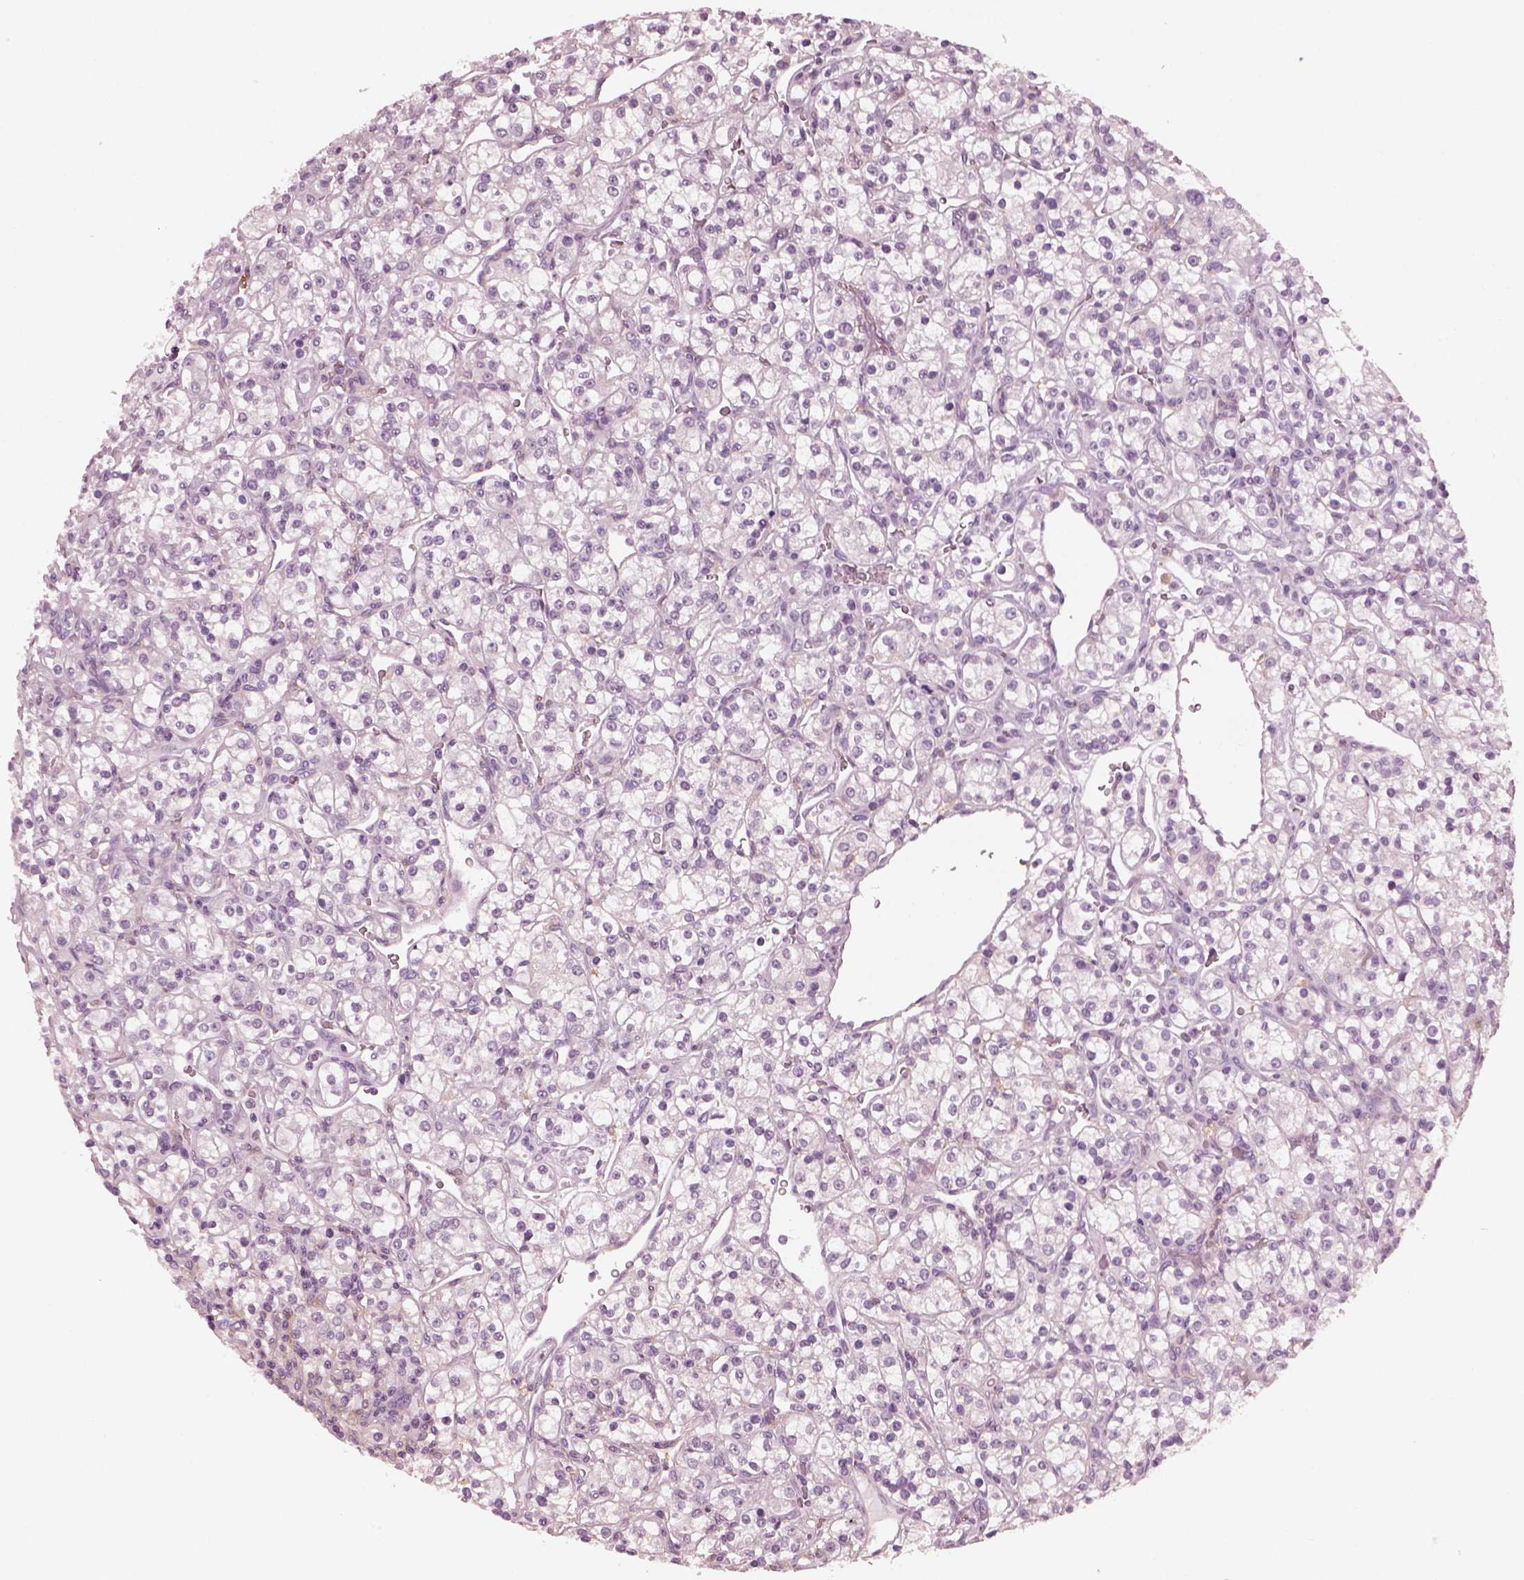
{"staining": {"intensity": "negative", "quantity": "none", "location": "none"}, "tissue": "renal cancer", "cell_type": "Tumor cells", "image_type": "cancer", "snomed": [{"axis": "morphology", "description": "Adenocarcinoma, NOS"}, {"axis": "topography", "description": "Kidney"}], "caption": "A high-resolution image shows immunohistochemistry (IHC) staining of renal adenocarcinoma, which demonstrates no significant staining in tumor cells. (DAB (3,3'-diaminobenzidine) immunohistochemistry with hematoxylin counter stain).", "gene": "SHTN1", "patient": {"sex": "male", "age": 77}}